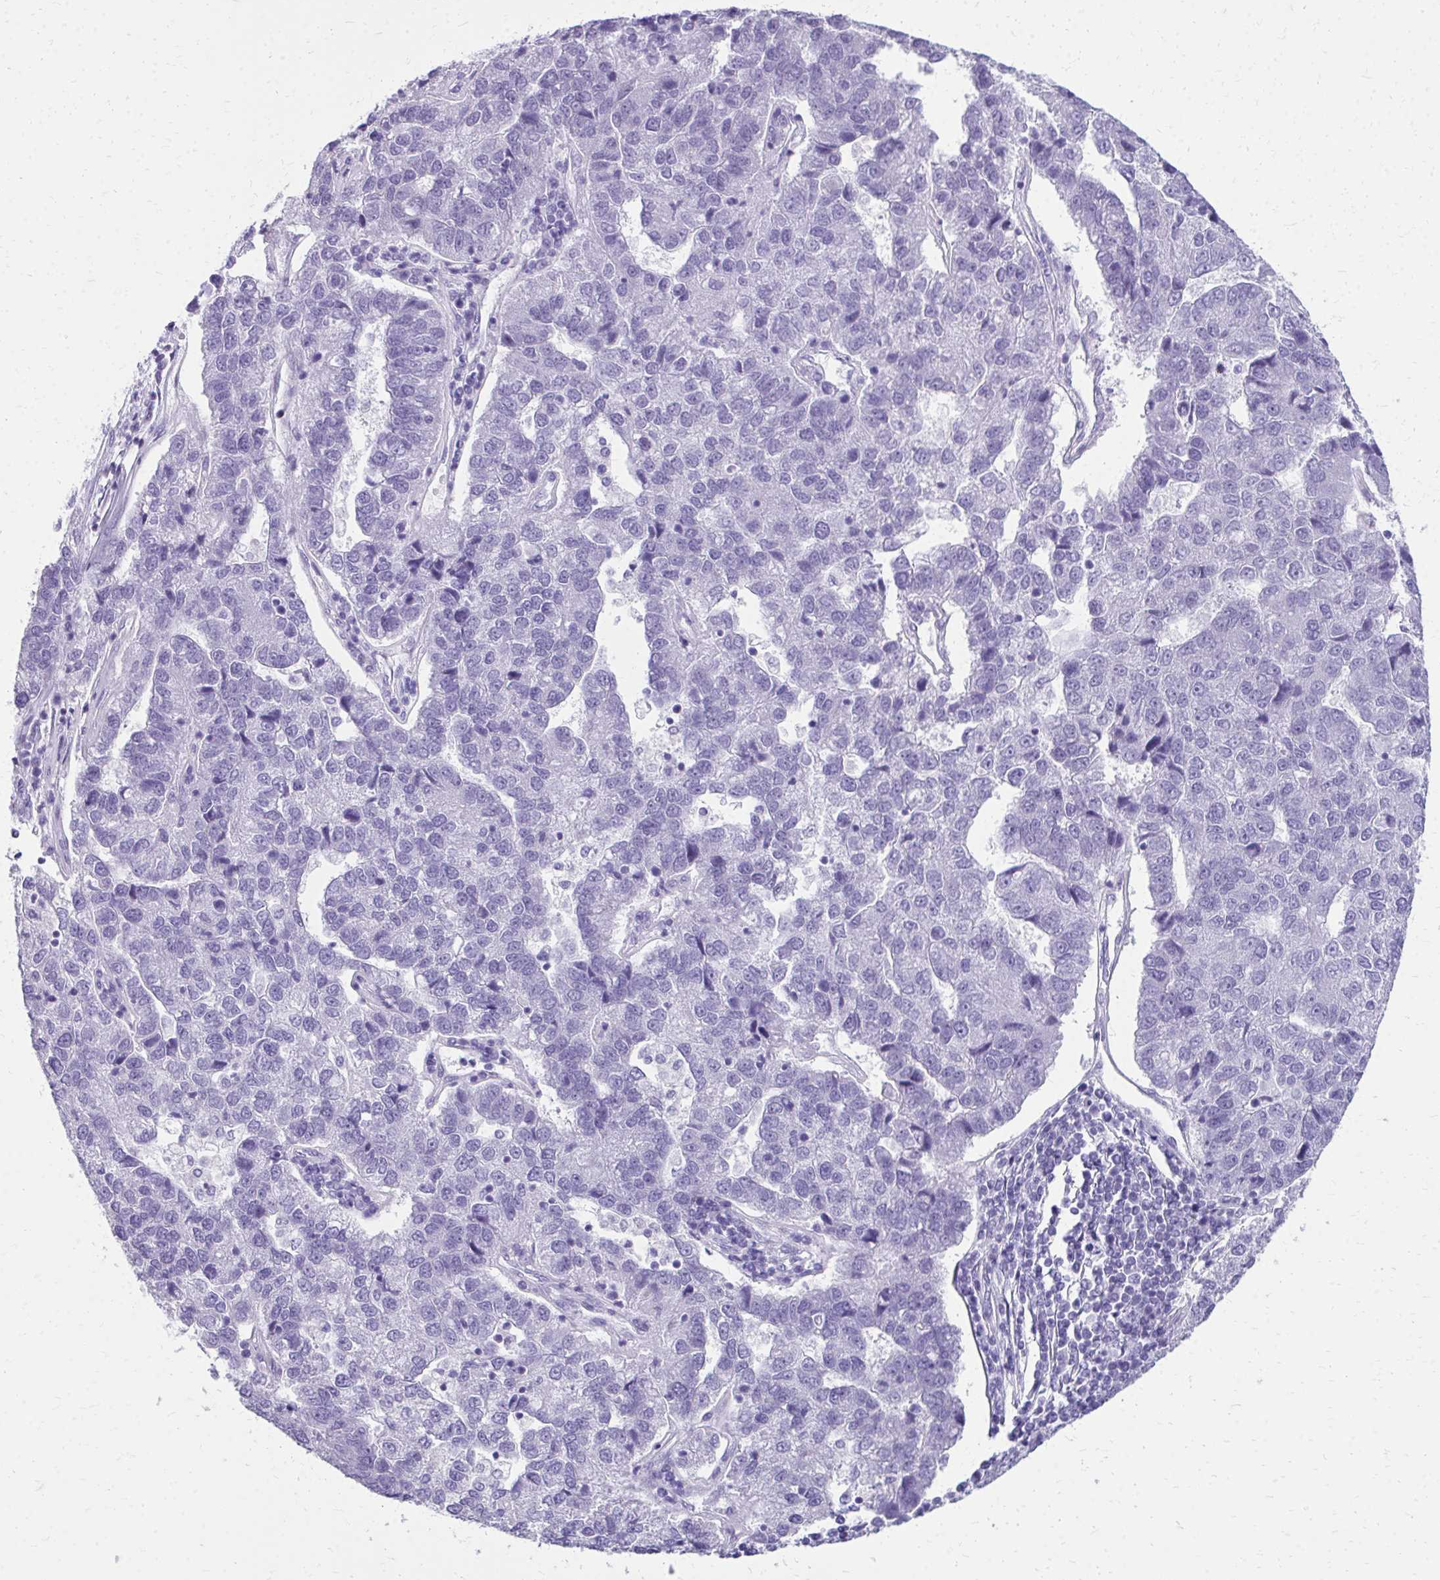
{"staining": {"intensity": "negative", "quantity": "none", "location": "none"}, "tissue": "pancreatic cancer", "cell_type": "Tumor cells", "image_type": "cancer", "snomed": [{"axis": "morphology", "description": "Adenocarcinoma, NOS"}, {"axis": "topography", "description": "Pancreas"}], "caption": "DAB immunohistochemical staining of pancreatic adenocarcinoma demonstrates no significant expression in tumor cells.", "gene": "TRIM6", "patient": {"sex": "female", "age": 61}}